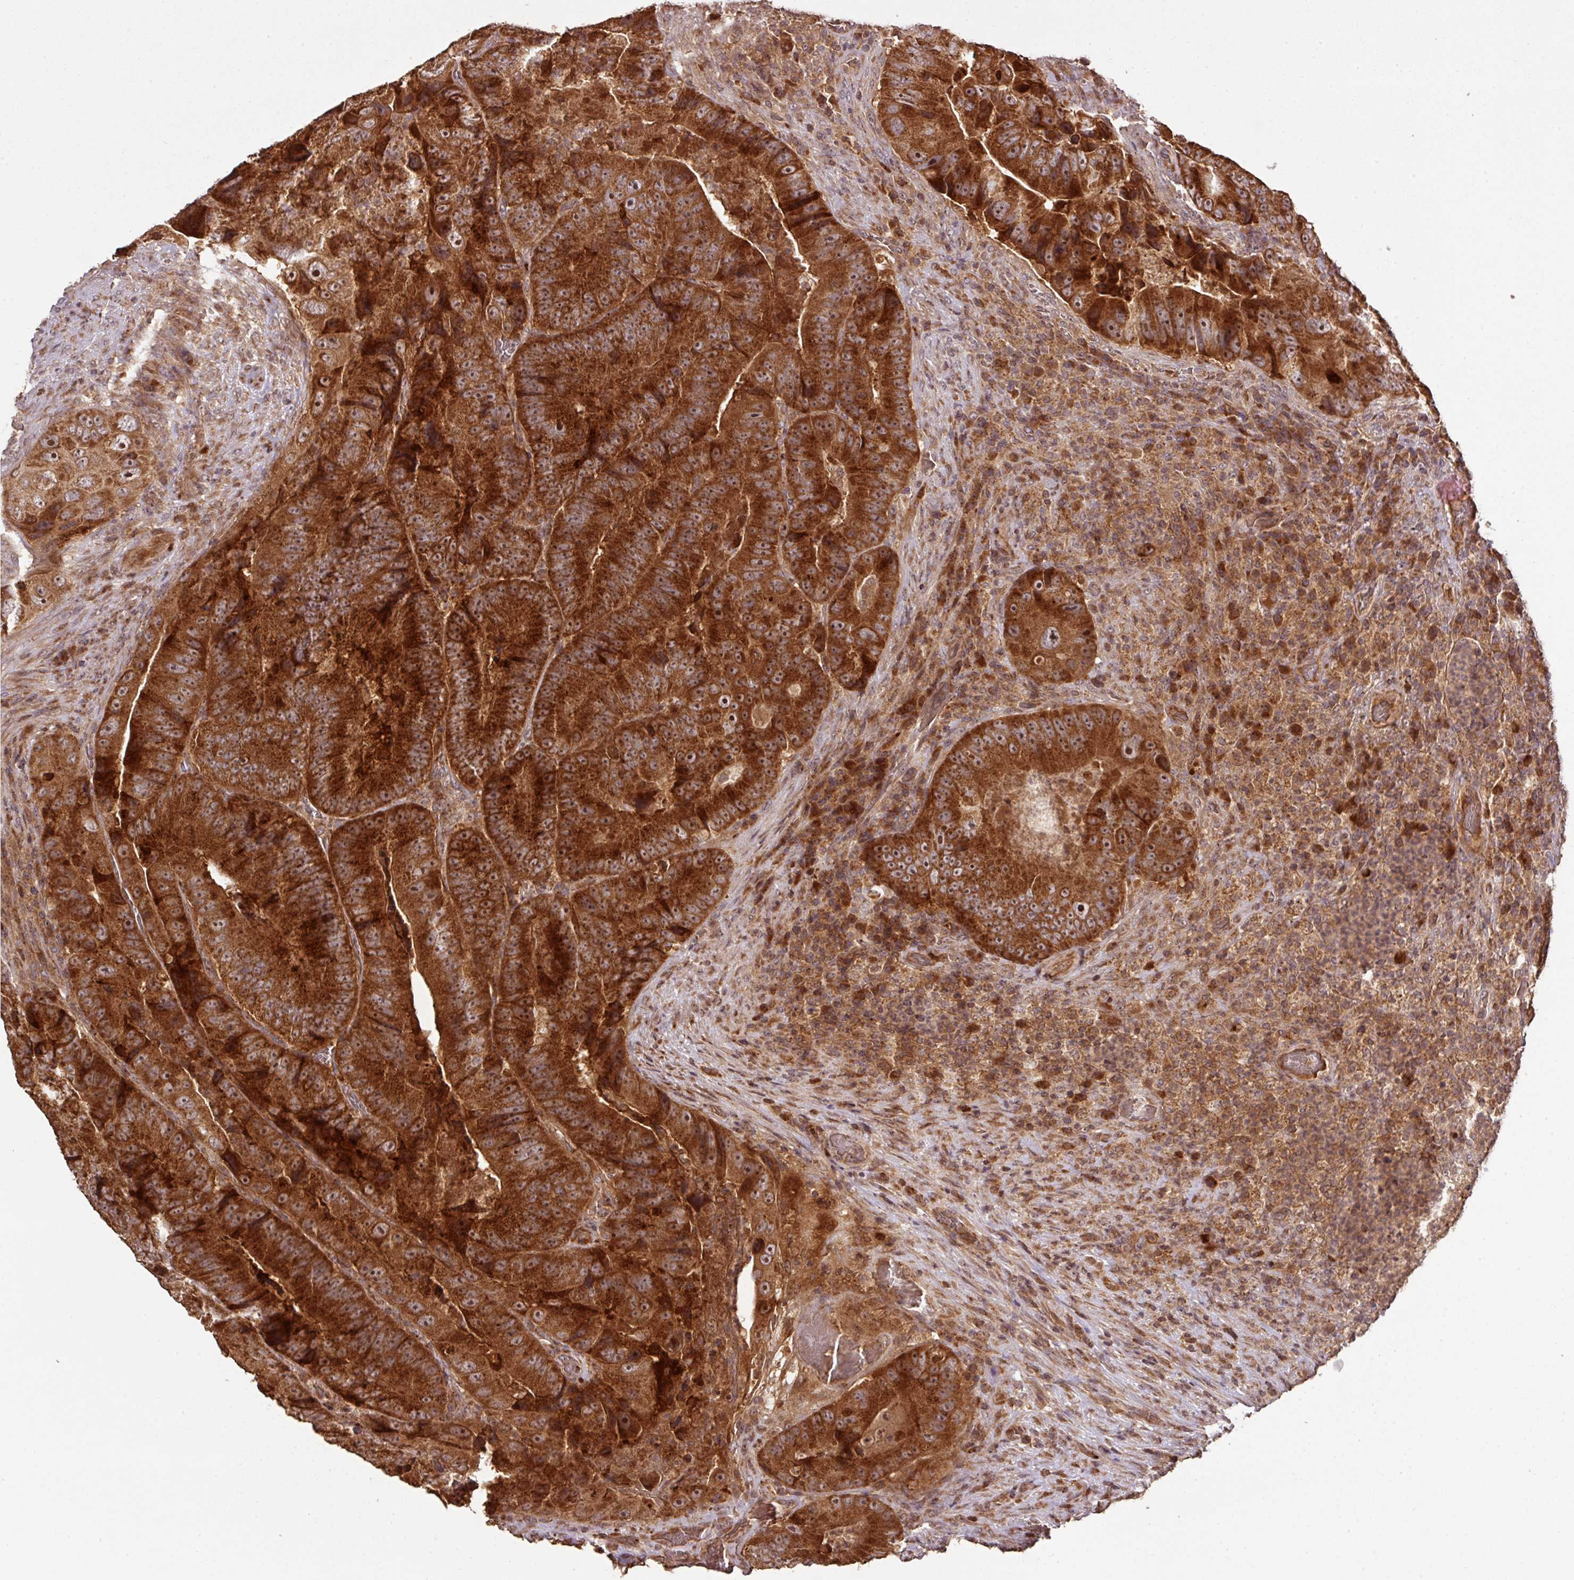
{"staining": {"intensity": "strong", "quantity": ">75%", "location": "cytoplasmic/membranous,nuclear"}, "tissue": "colorectal cancer", "cell_type": "Tumor cells", "image_type": "cancer", "snomed": [{"axis": "morphology", "description": "Adenocarcinoma, NOS"}, {"axis": "topography", "description": "Colon"}], "caption": "Human colorectal adenocarcinoma stained for a protein (brown) demonstrates strong cytoplasmic/membranous and nuclear positive staining in approximately >75% of tumor cells.", "gene": "MRRF", "patient": {"sex": "female", "age": 86}}